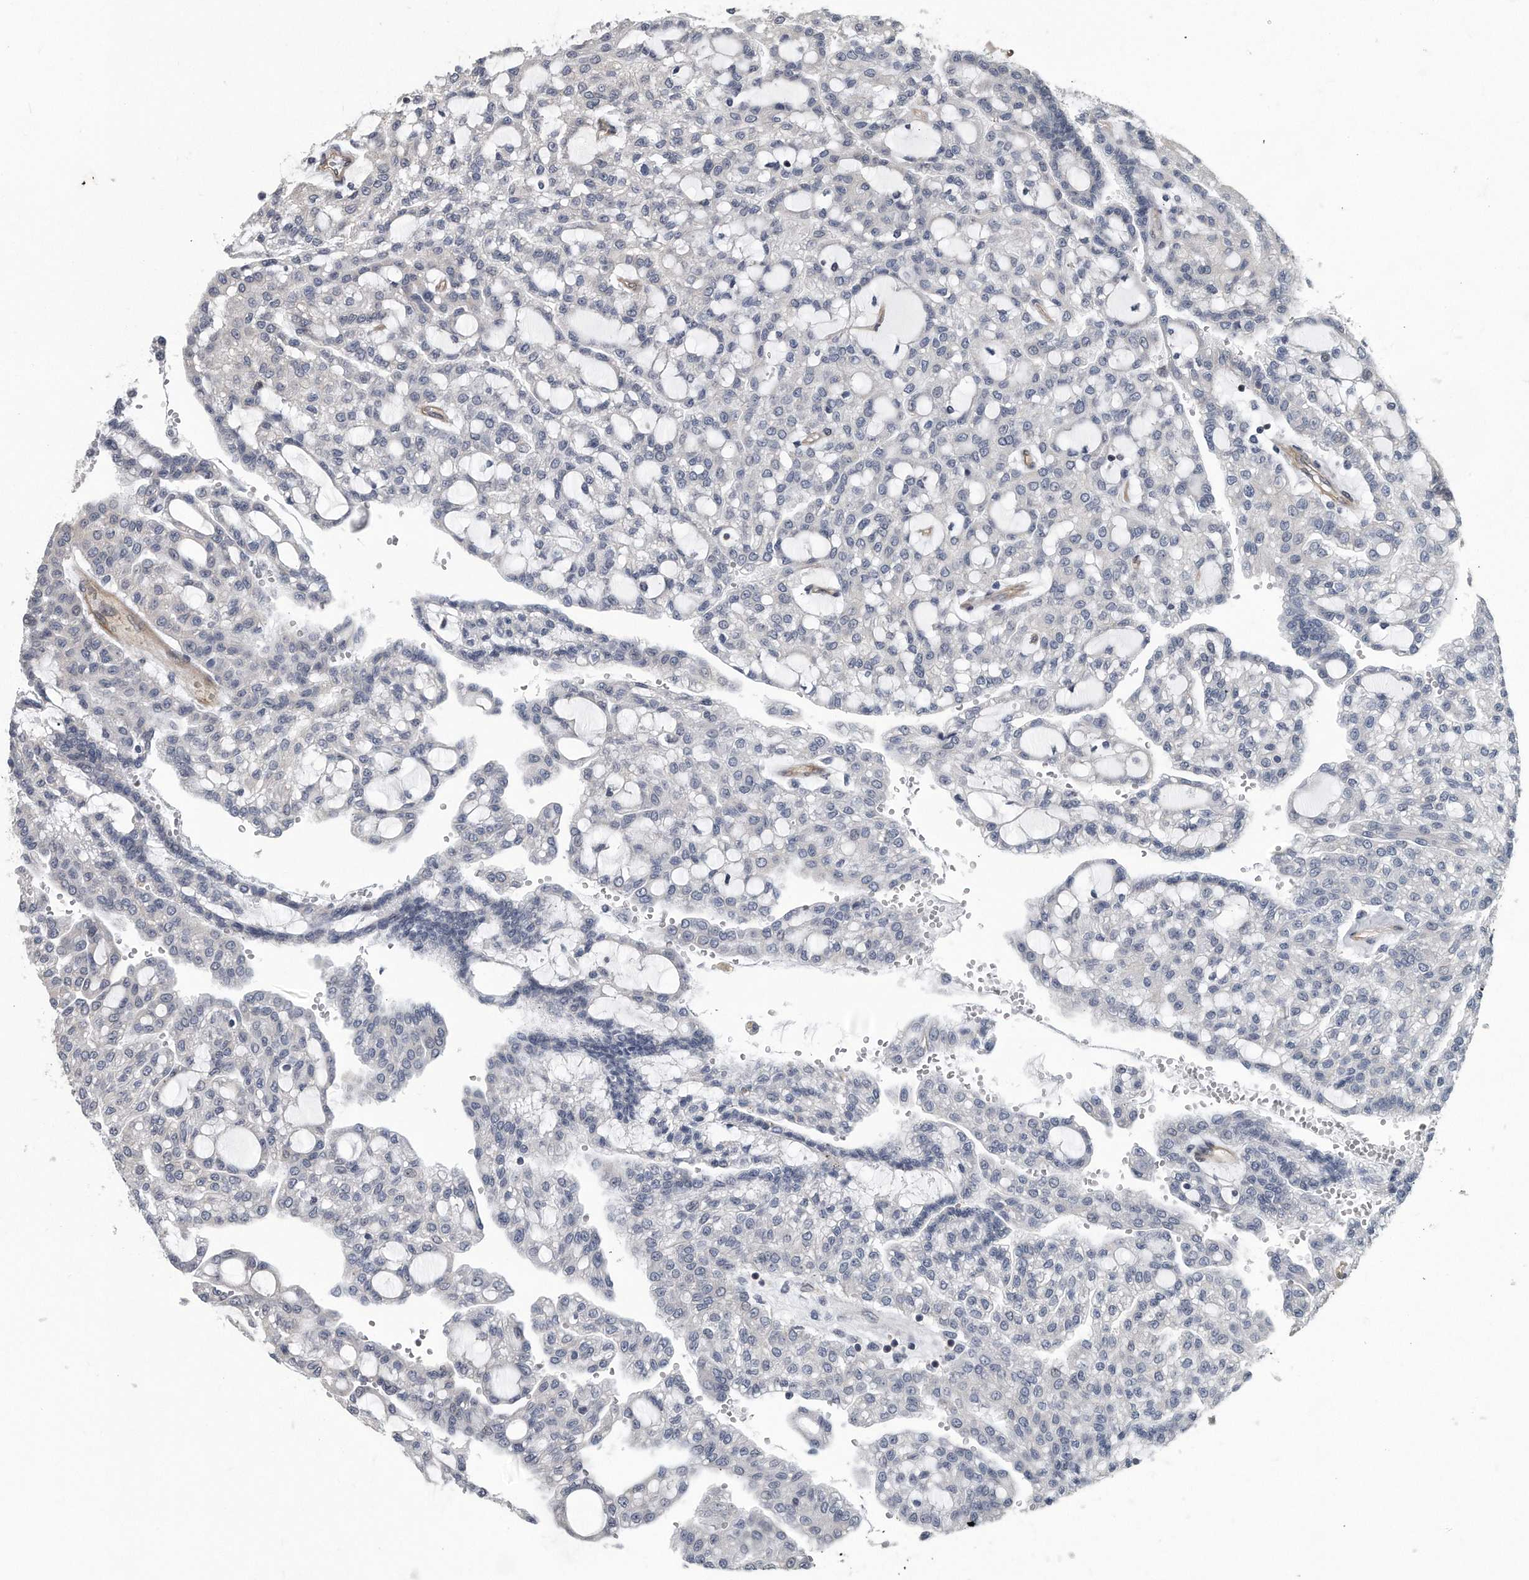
{"staining": {"intensity": "negative", "quantity": "none", "location": "none"}, "tissue": "renal cancer", "cell_type": "Tumor cells", "image_type": "cancer", "snomed": [{"axis": "morphology", "description": "Adenocarcinoma, NOS"}, {"axis": "topography", "description": "Kidney"}], "caption": "A photomicrograph of human renal adenocarcinoma is negative for staining in tumor cells.", "gene": "ARMCX1", "patient": {"sex": "male", "age": 63}}